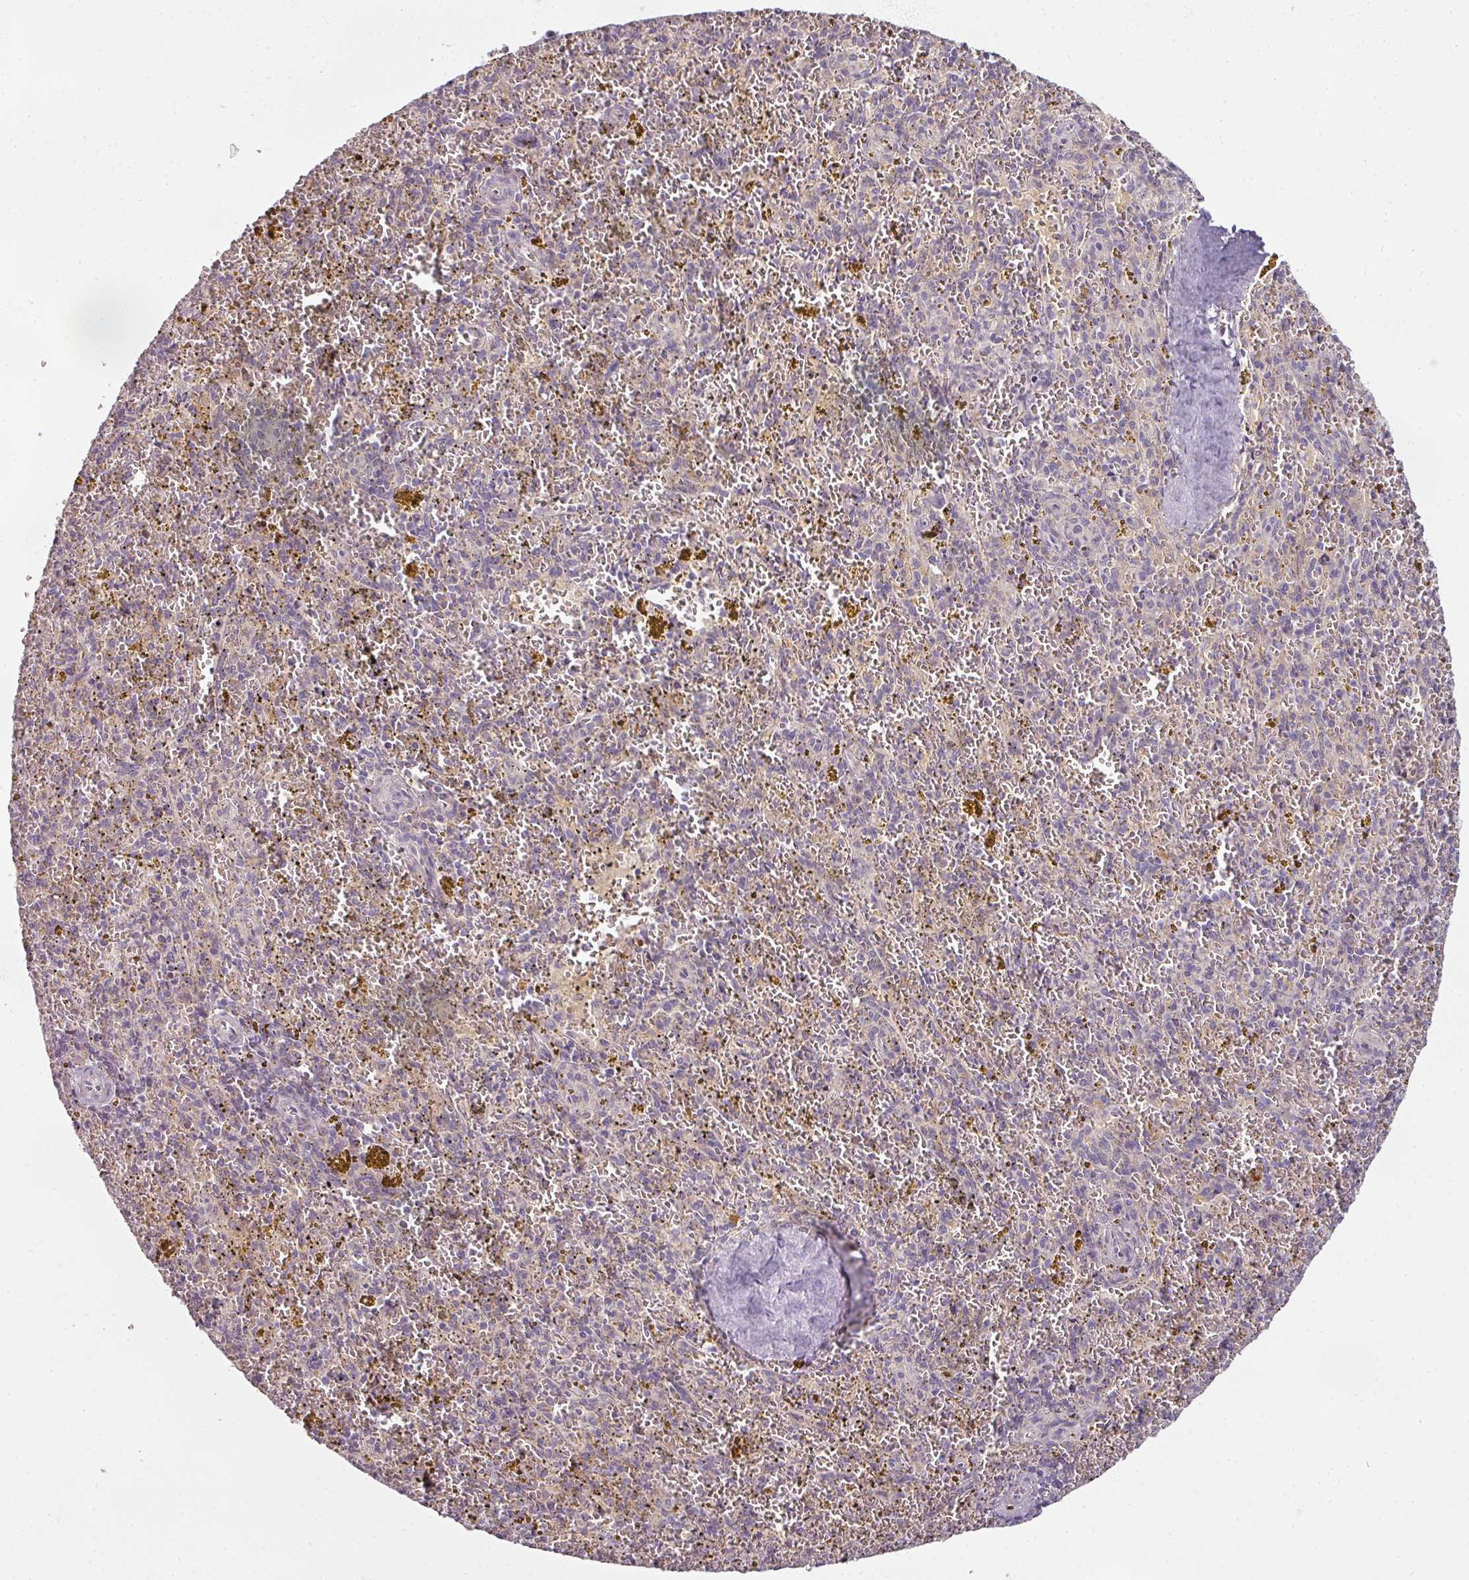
{"staining": {"intensity": "negative", "quantity": "none", "location": "none"}, "tissue": "spleen", "cell_type": "Cells in red pulp", "image_type": "normal", "snomed": [{"axis": "morphology", "description": "Normal tissue, NOS"}, {"axis": "topography", "description": "Spleen"}], "caption": "High power microscopy image of an immunohistochemistry histopathology image of unremarkable spleen, revealing no significant staining in cells in red pulp.", "gene": "MYMK", "patient": {"sex": "male", "age": 57}}